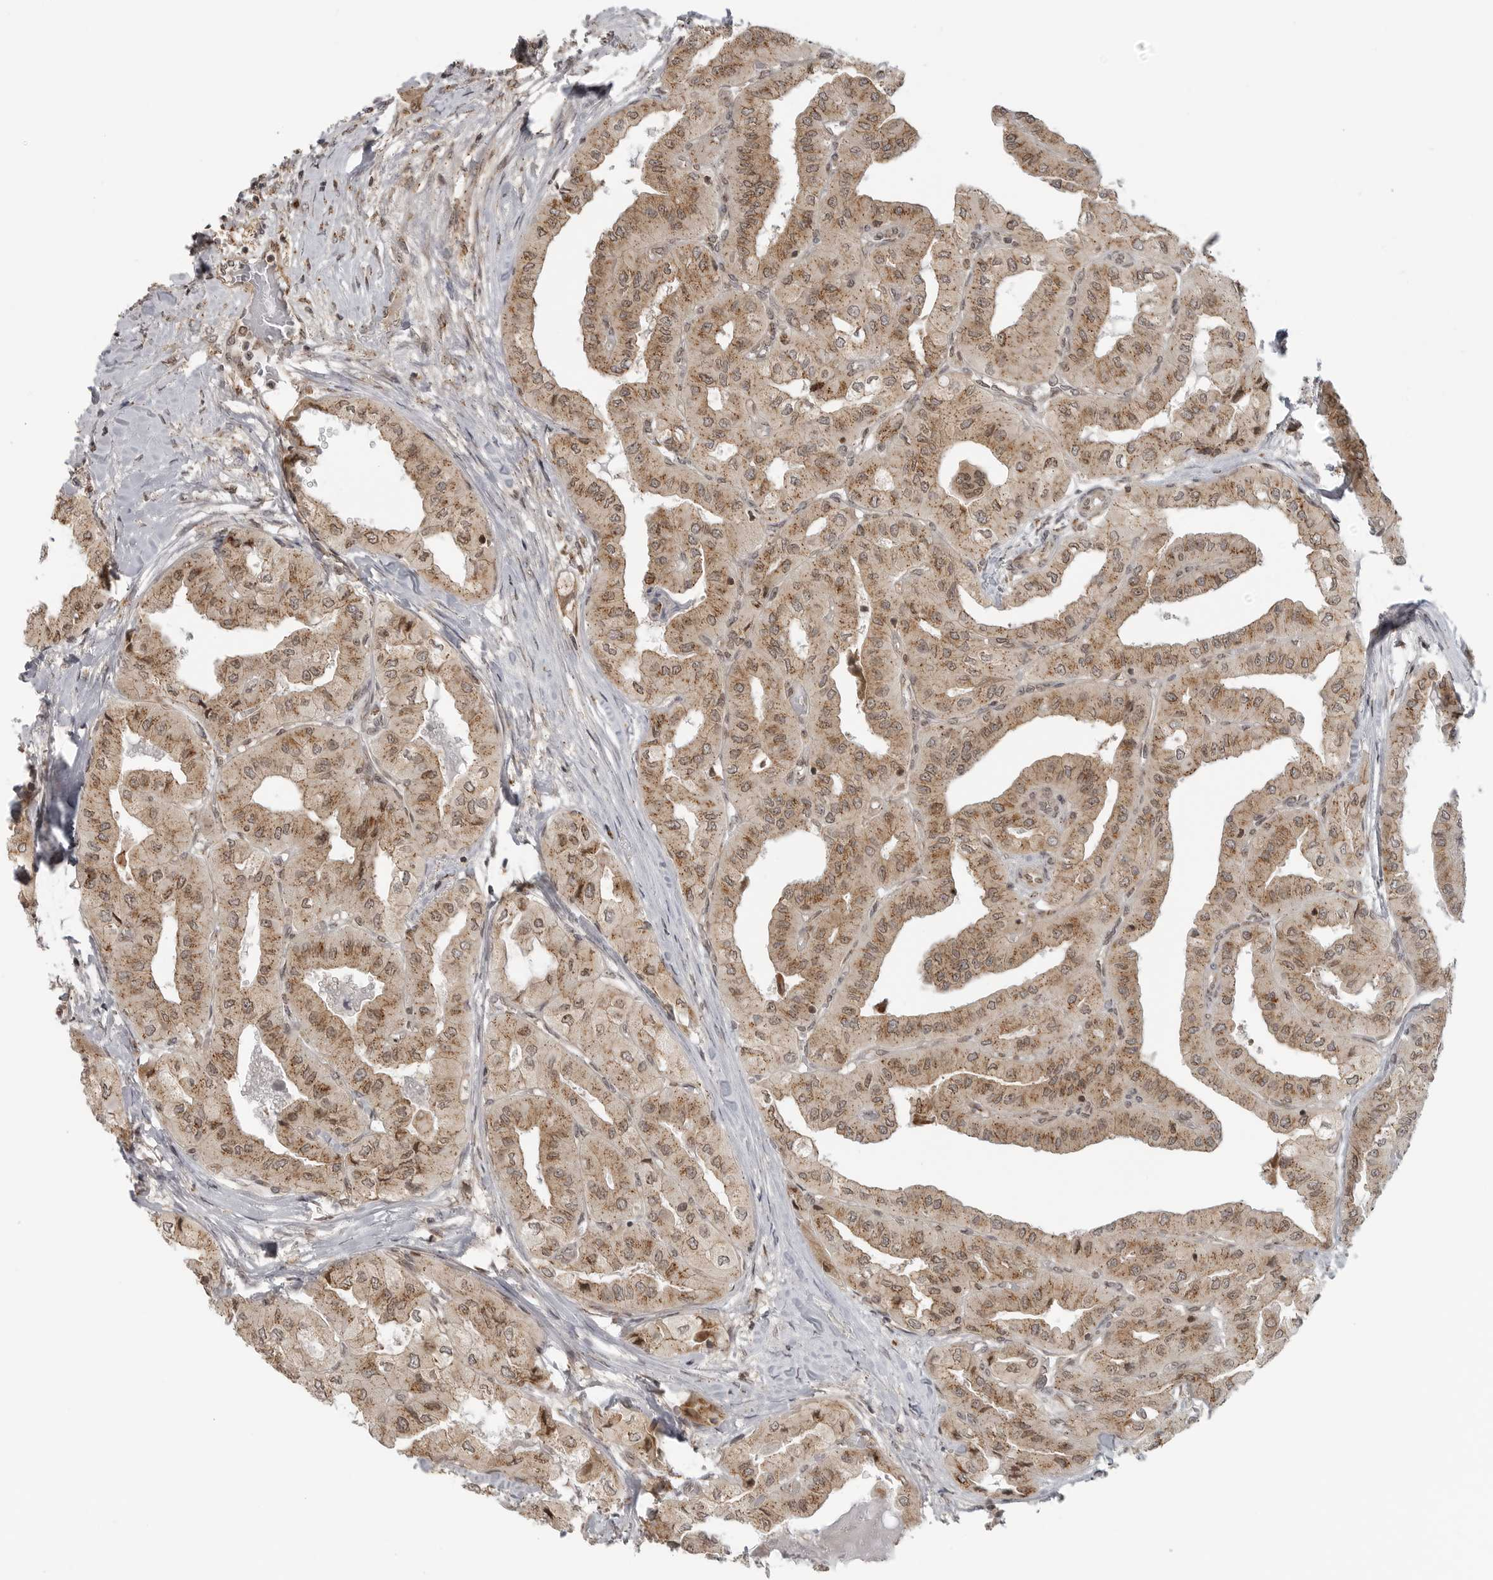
{"staining": {"intensity": "moderate", "quantity": ">75%", "location": "cytoplasmic/membranous"}, "tissue": "thyroid cancer", "cell_type": "Tumor cells", "image_type": "cancer", "snomed": [{"axis": "morphology", "description": "Papillary adenocarcinoma, NOS"}, {"axis": "topography", "description": "Thyroid gland"}], "caption": "Moderate cytoplasmic/membranous protein expression is identified in approximately >75% of tumor cells in thyroid cancer (papillary adenocarcinoma).", "gene": "COPA", "patient": {"sex": "female", "age": 59}}